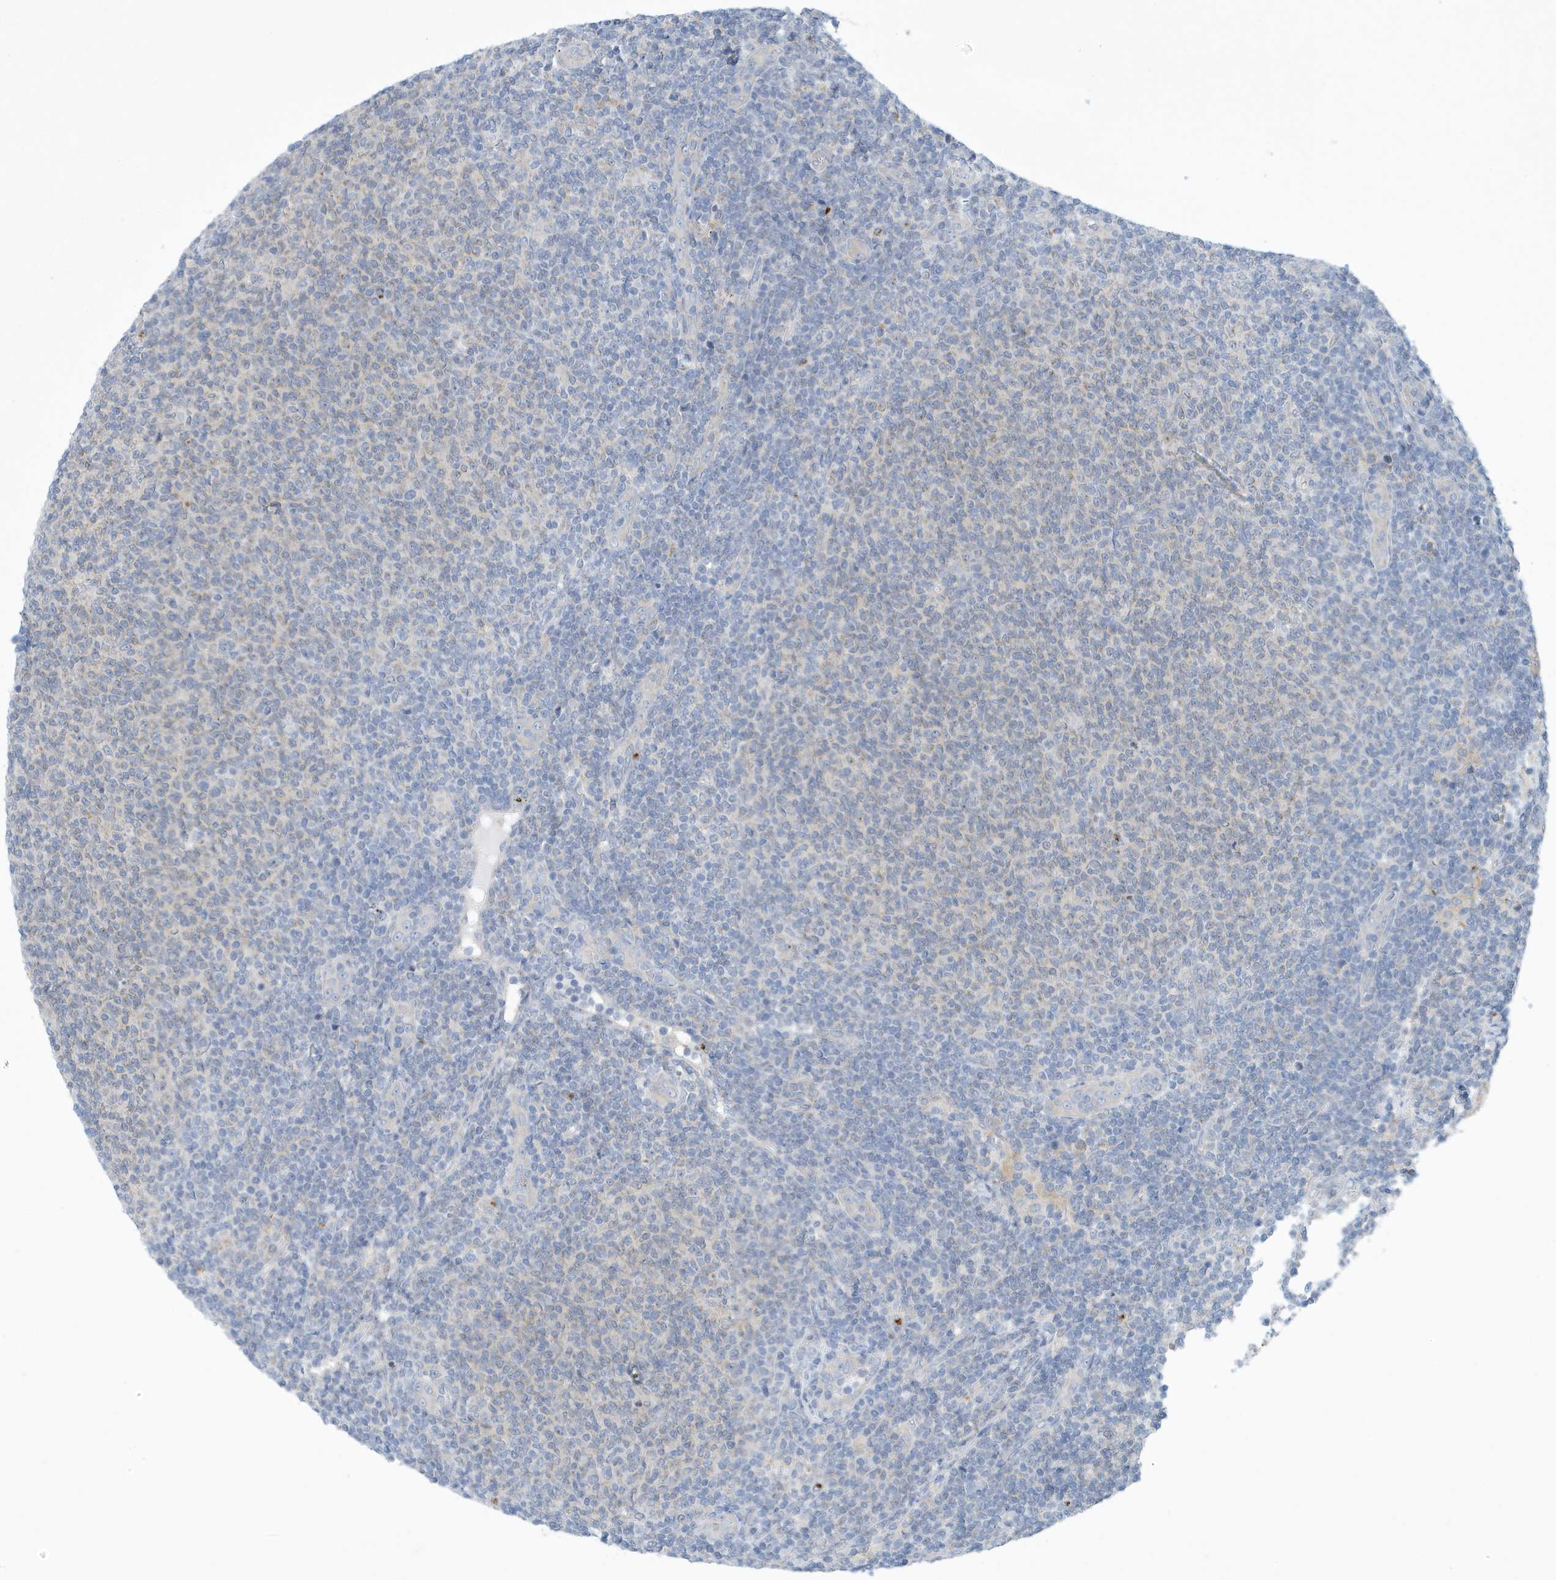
{"staining": {"intensity": "negative", "quantity": "none", "location": "none"}, "tissue": "lymphoma", "cell_type": "Tumor cells", "image_type": "cancer", "snomed": [{"axis": "morphology", "description": "Malignant lymphoma, non-Hodgkin's type, Low grade"}, {"axis": "topography", "description": "Lymph node"}], "caption": "This is a histopathology image of immunohistochemistry (IHC) staining of low-grade malignant lymphoma, non-Hodgkin's type, which shows no staining in tumor cells. (DAB immunohistochemistry (IHC) visualized using brightfield microscopy, high magnification).", "gene": "VTA1", "patient": {"sex": "male", "age": 66}}